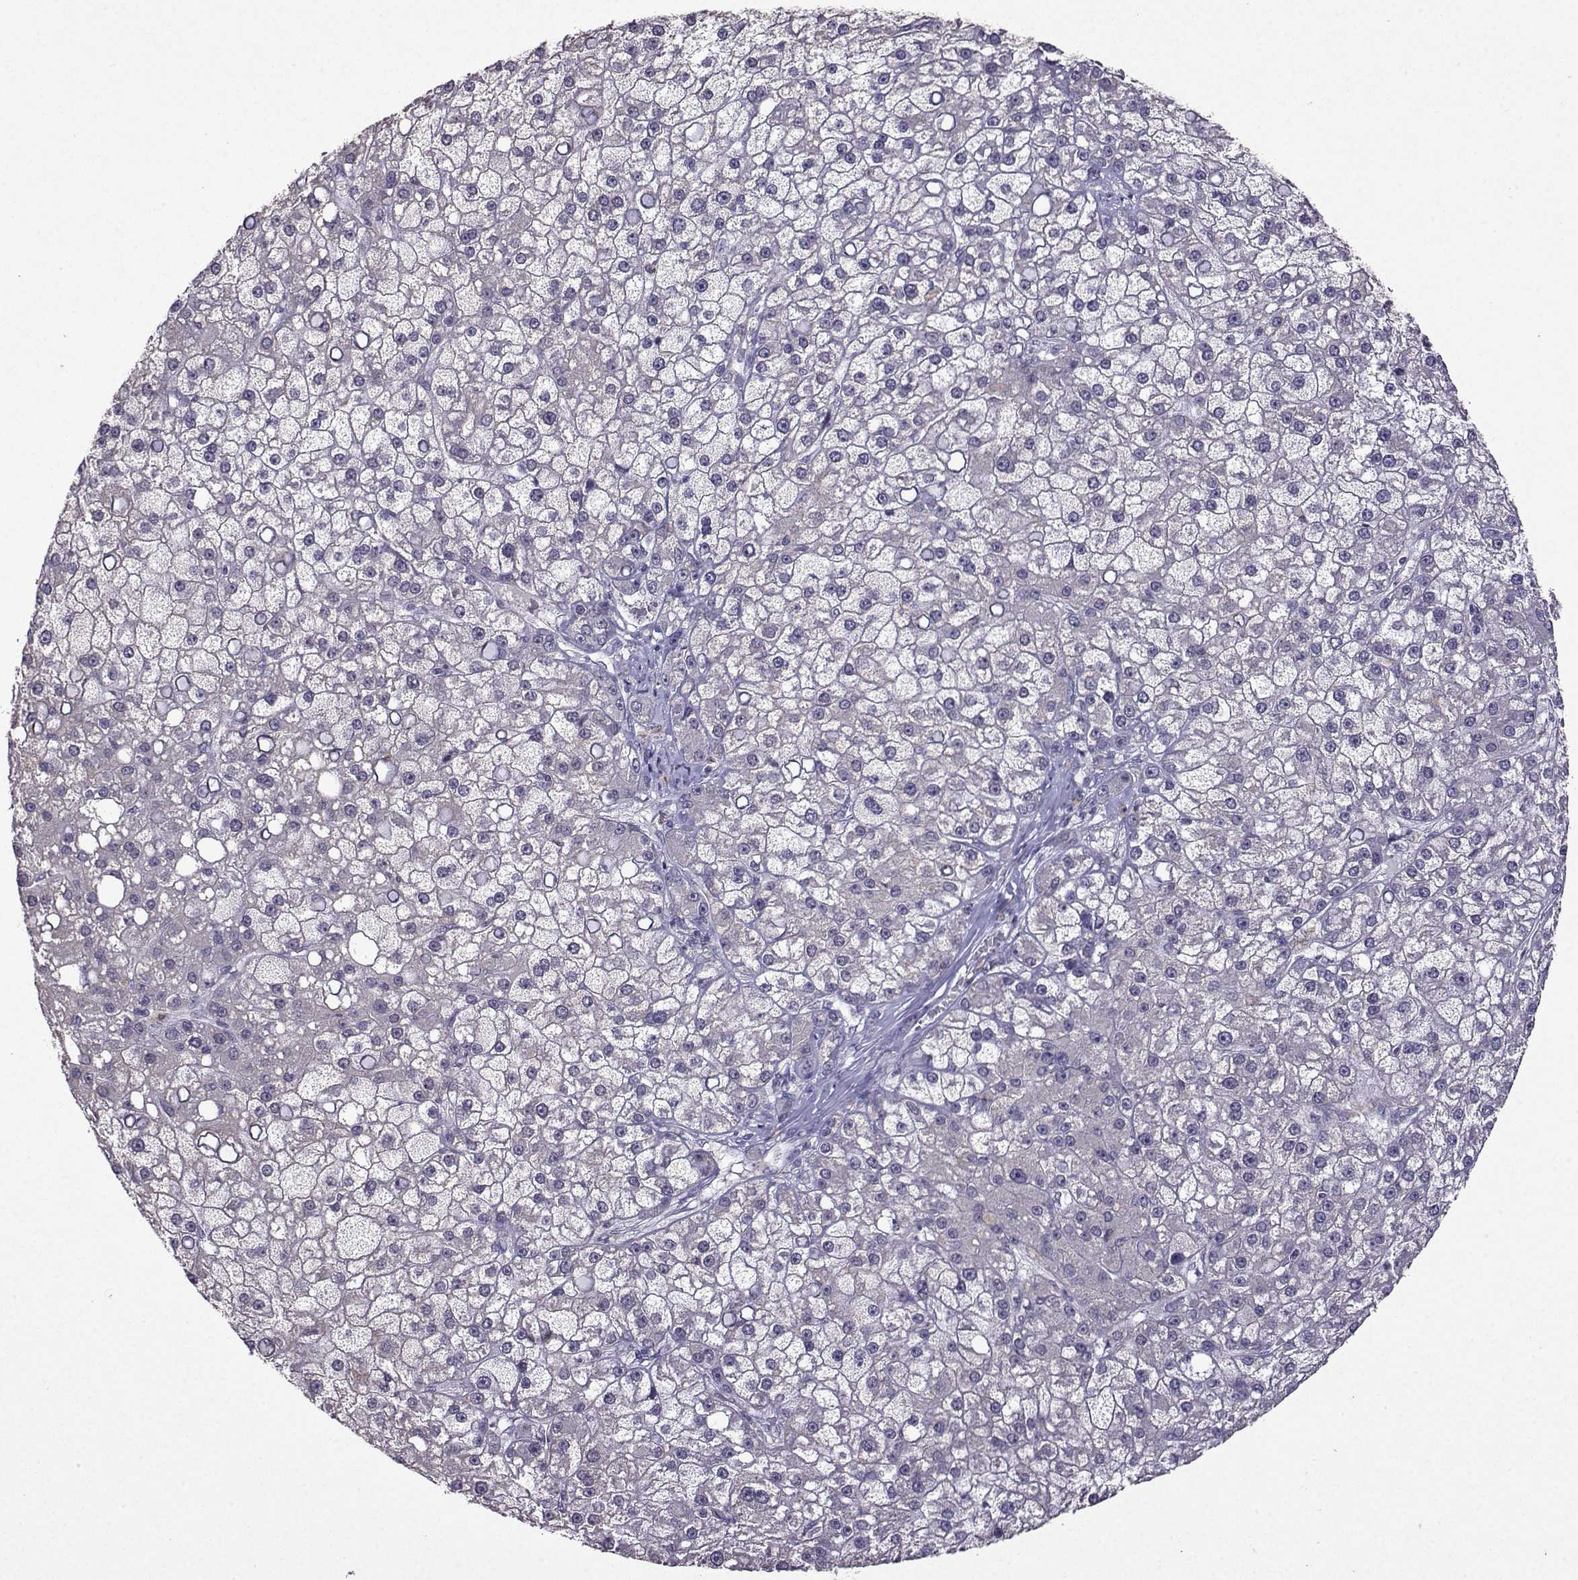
{"staining": {"intensity": "negative", "quantity": "none", "location": "none"}, "tissue": "liver cancer", "cell_type": "Tumor cells", "image_type": "cancer", "snomed": [{"axis": "morphology", "description": "Carcinoma, Hepatocellular, NOS"}, {"axis": "topography", "description": "Liver"}], "caption": "Immunohistochemistry of hepatocellular carcinoma (liver) shows no staining in tumor cells.", "gene": "CCL28", "patient": {"sex": "male", "age": 67}}